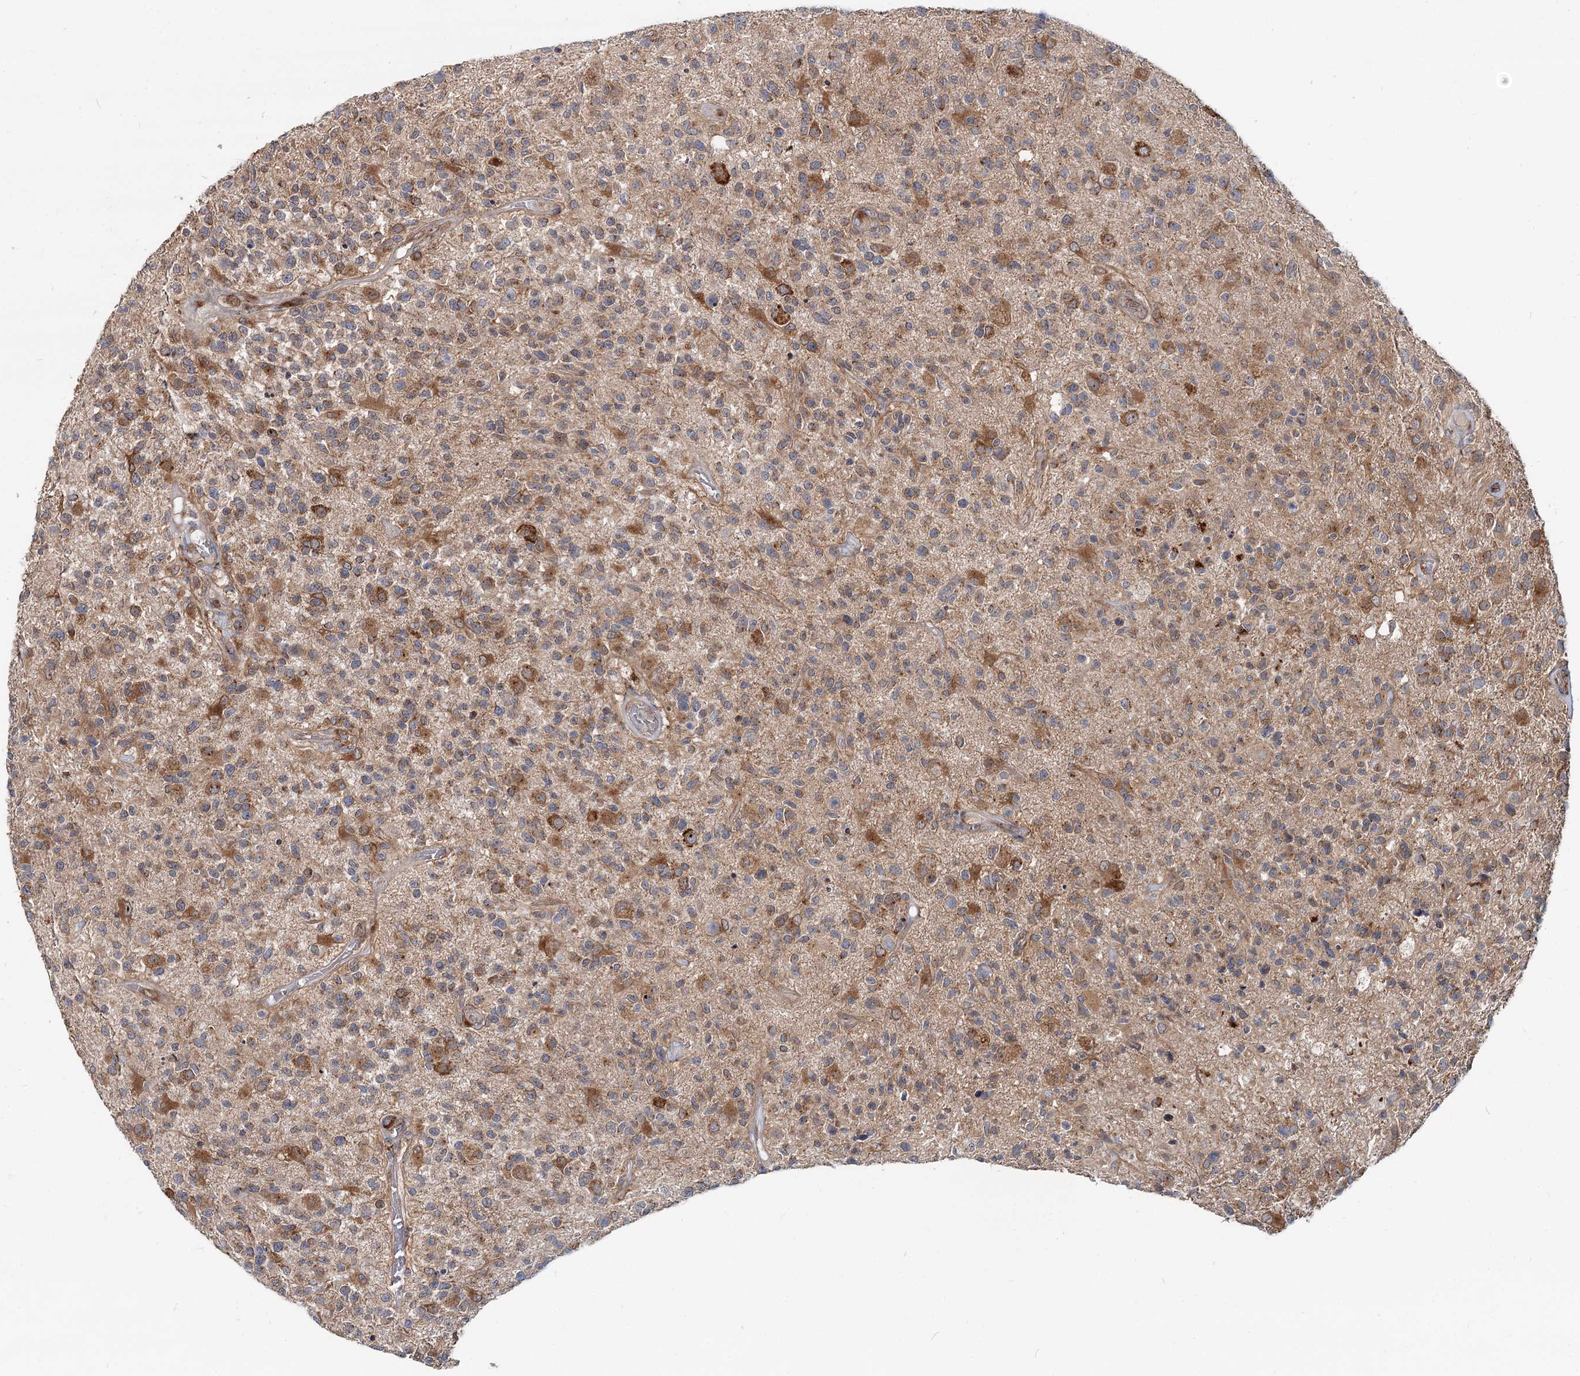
{"staining": {"intensity": "moderate", "quantity": "25%-75%", "location": "cytoplasmic/membranous"}, "tissue": "glioma", "cell_type": "Tumor cells", "image_type": "cancer", "snomed": [{"axis": "morphology", "description": "Glioma, malignant, High grade"}, {"axis": "morphology", "description": "Glioblastoma, NOS"}, {"axis": "topography", "description": "Brain"}], "caption": "Tumor cells demonstrate medium levels of moderate cytoplasmic/membranous expression in approximately 25%-75% of cells in glioma.", "gene": "SPART", "patient": {"sex": "male", "age": 60}}